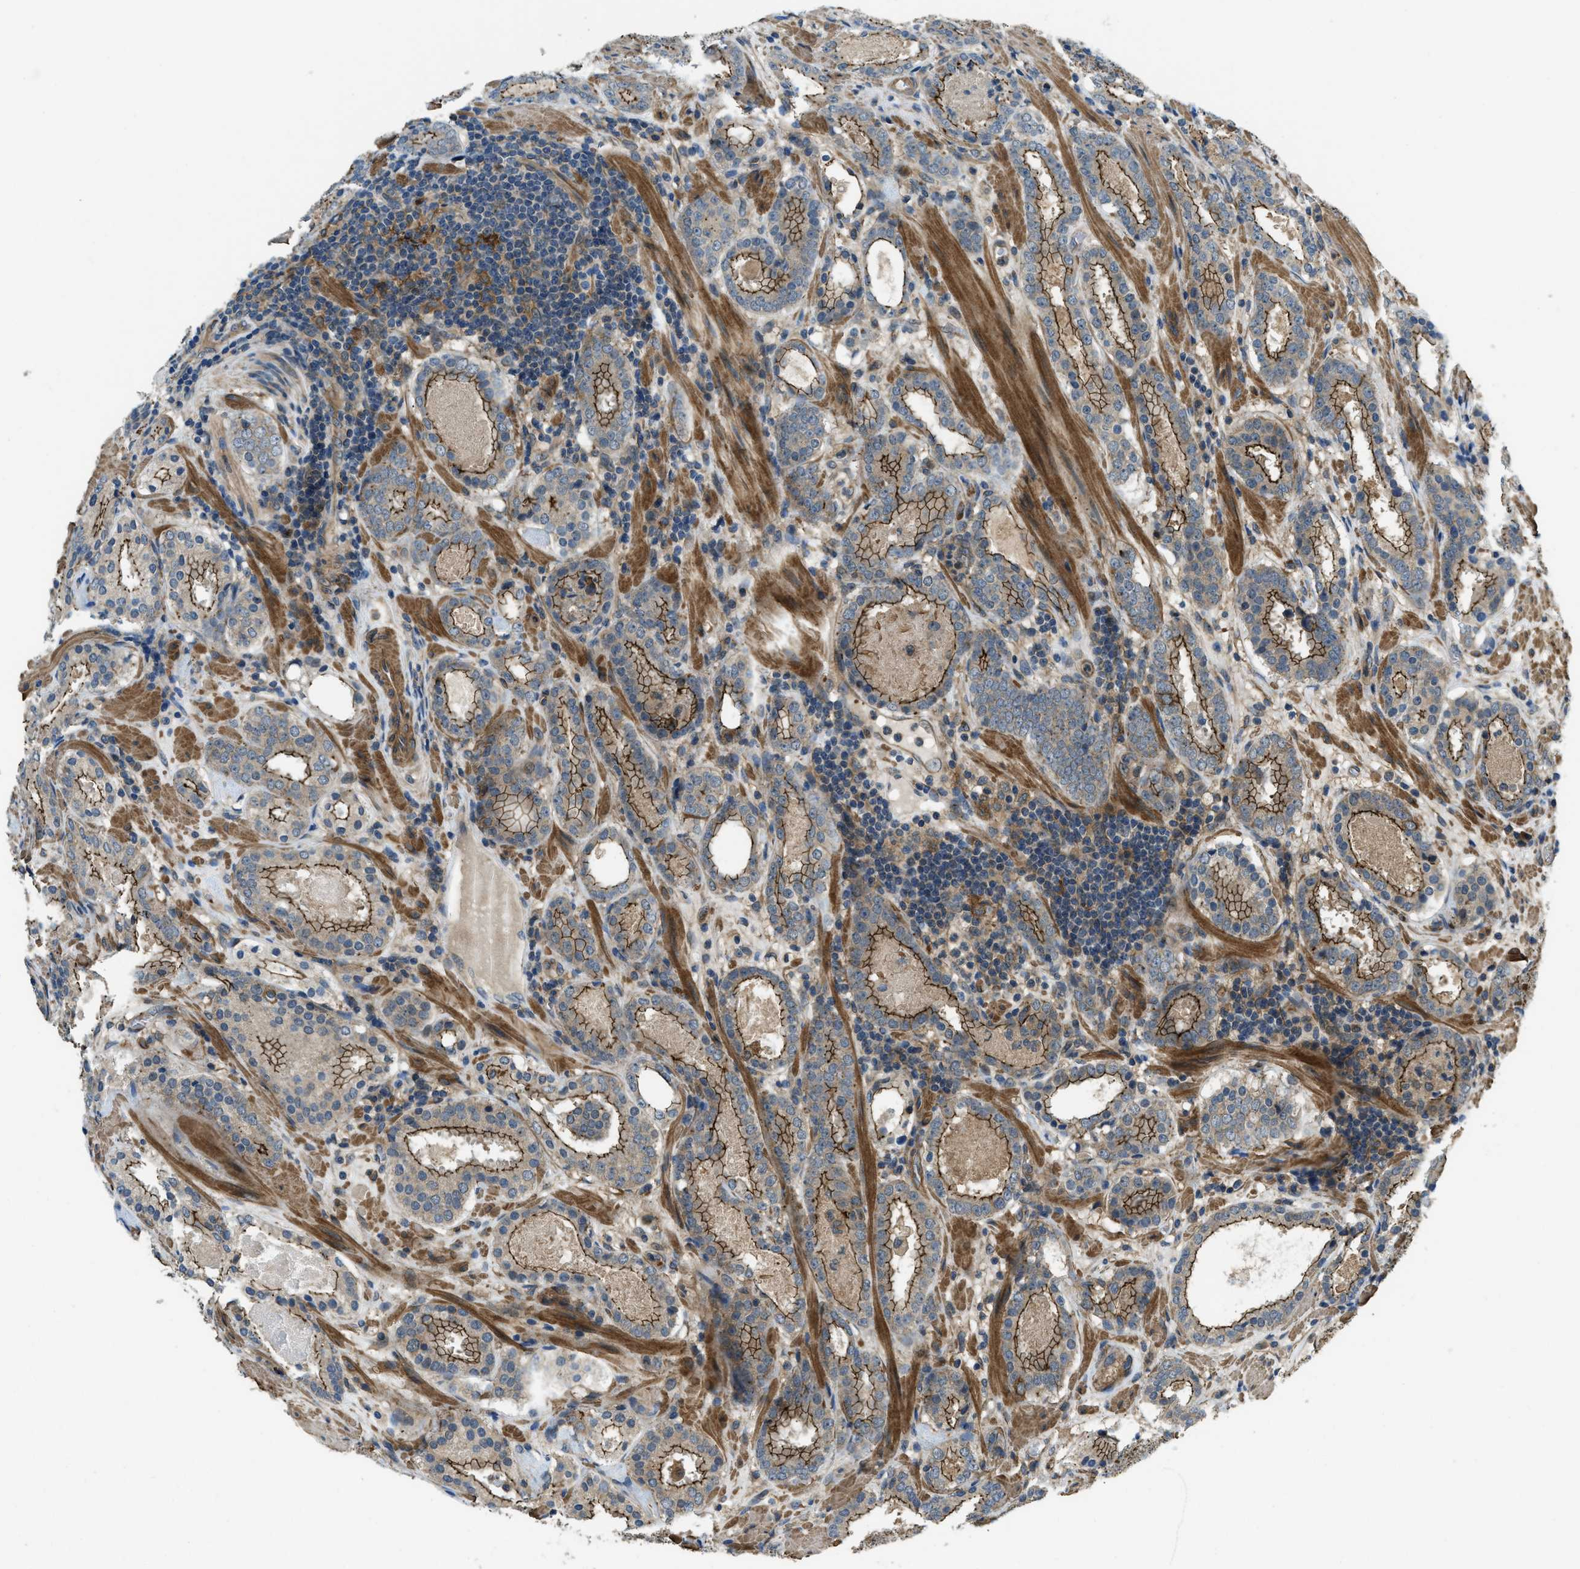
{"staining": {"intensity": "moderate", "quantity": ">75%", "location": "cytoplasmic/membranous"}, "tissue": "prostate cancer", "cell_type": "Tumor cells", "image_type": "cancer", "snomed": [{"axis": "morphology", "description": "Adenocarcinoma, Low grade"}, {"axis": "topography", "description": "Prostate"}], "caption": "Protein expression analysis of prostate cancer reveals moderate cytoplasmic/membranous expression in about >75% of tumor cells.", "gene": "CGN", "patient": {"sex": "male", "age": 69}}